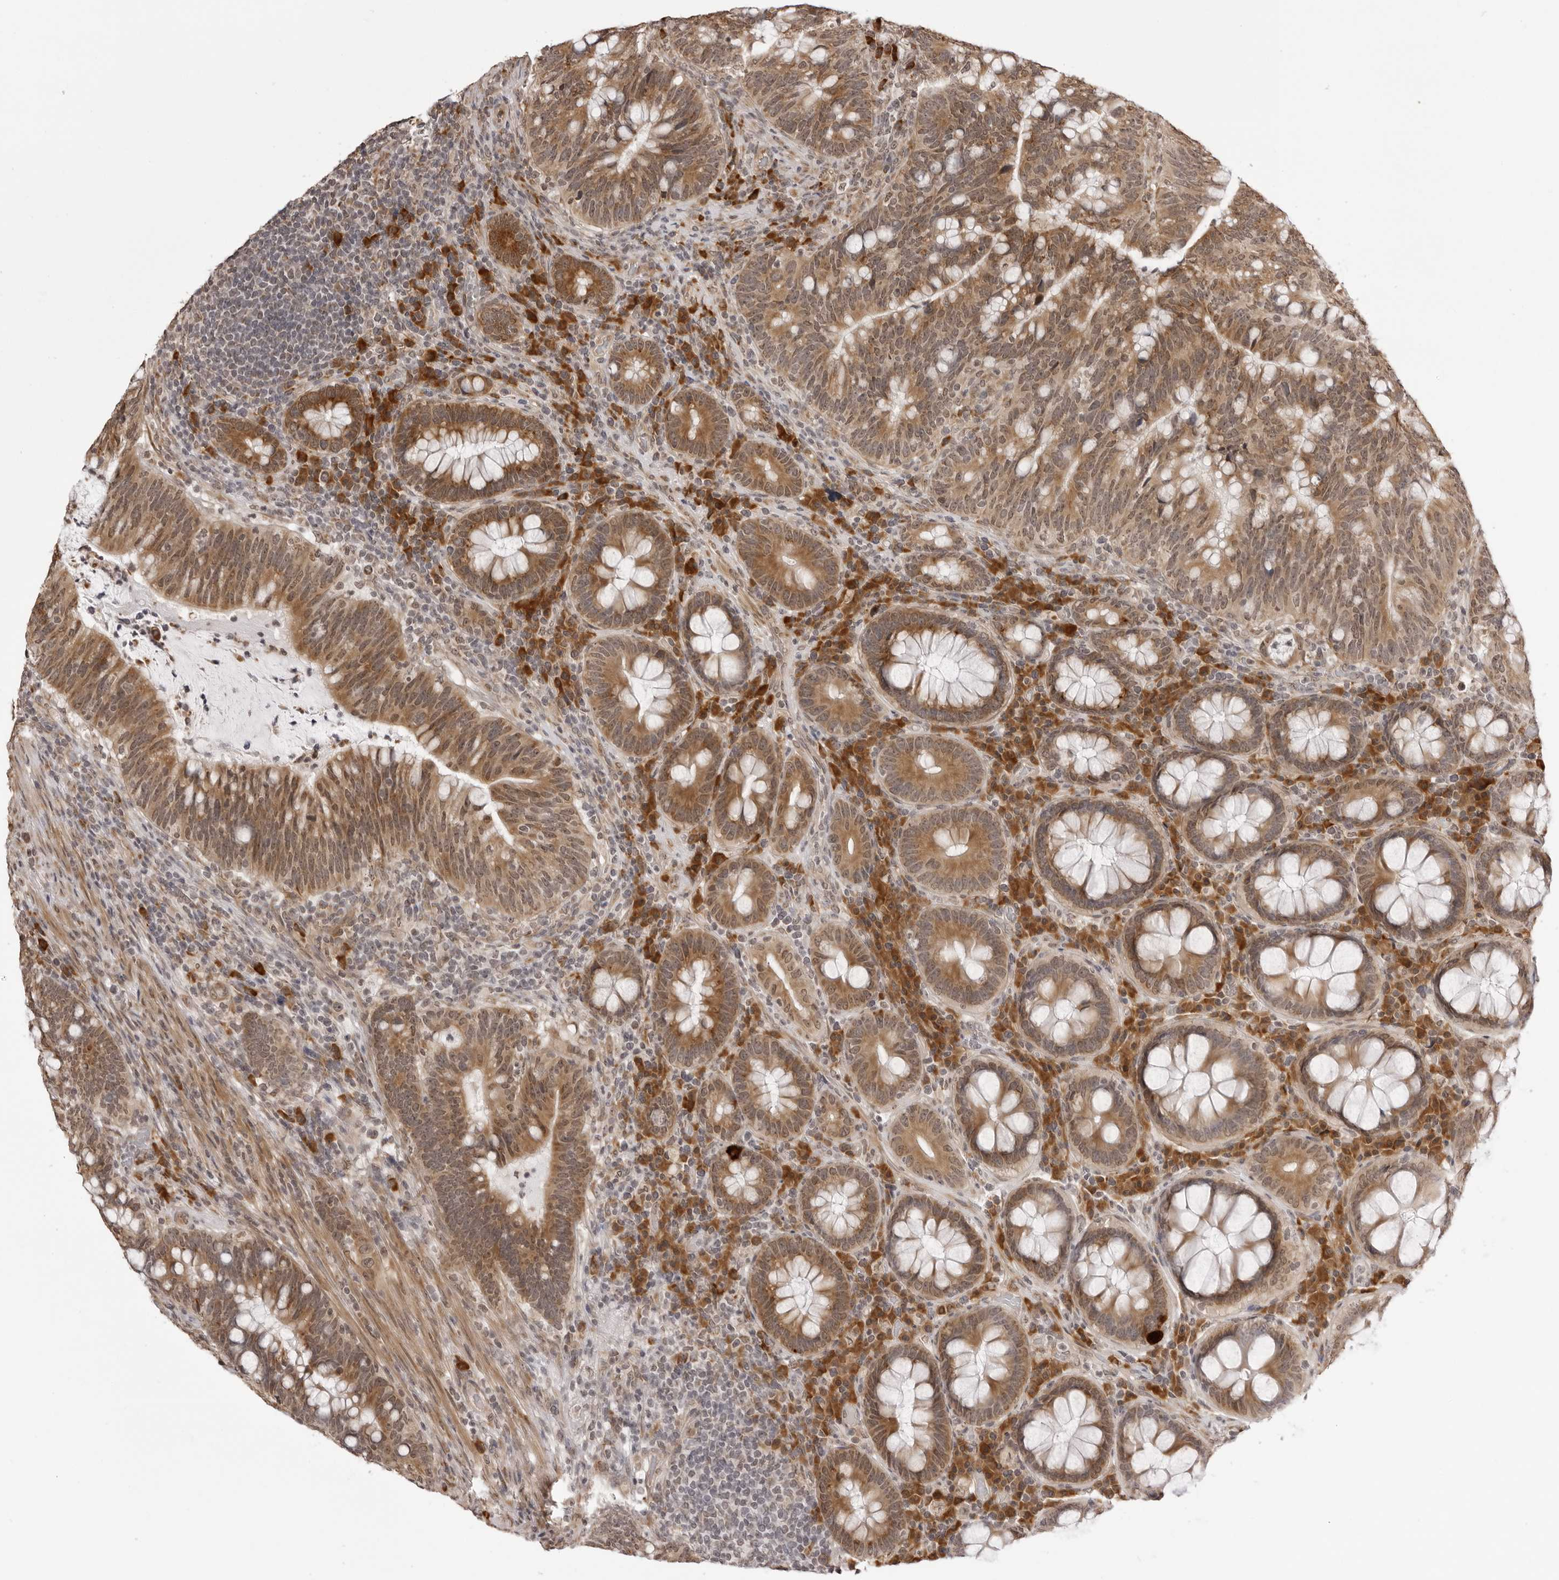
{"staining": {"intensity": "moderate", "quantity": ">75%", "location": "cytoplasmic/membranous"}, "tissue": "colorectal cancer", "cell_type": "Tumor cells", "image_type": "cancer", "snomed": [{"axis": "morphology", "description": "Adenocarcinoma, NOS"}, {"axis": "topography", "description": "Colon"}], "caption": "This image demonstrates colorectal adenocarcinoma stained with immunohistochemistry to label a protein in brown. The cytoplasmic/membranous of tumor cells show moderate positivity for the protein. Nuclei are counter-stained blue.", "gene": "ZC3H11A", "patient": {"sex": "female", "age": 66}}